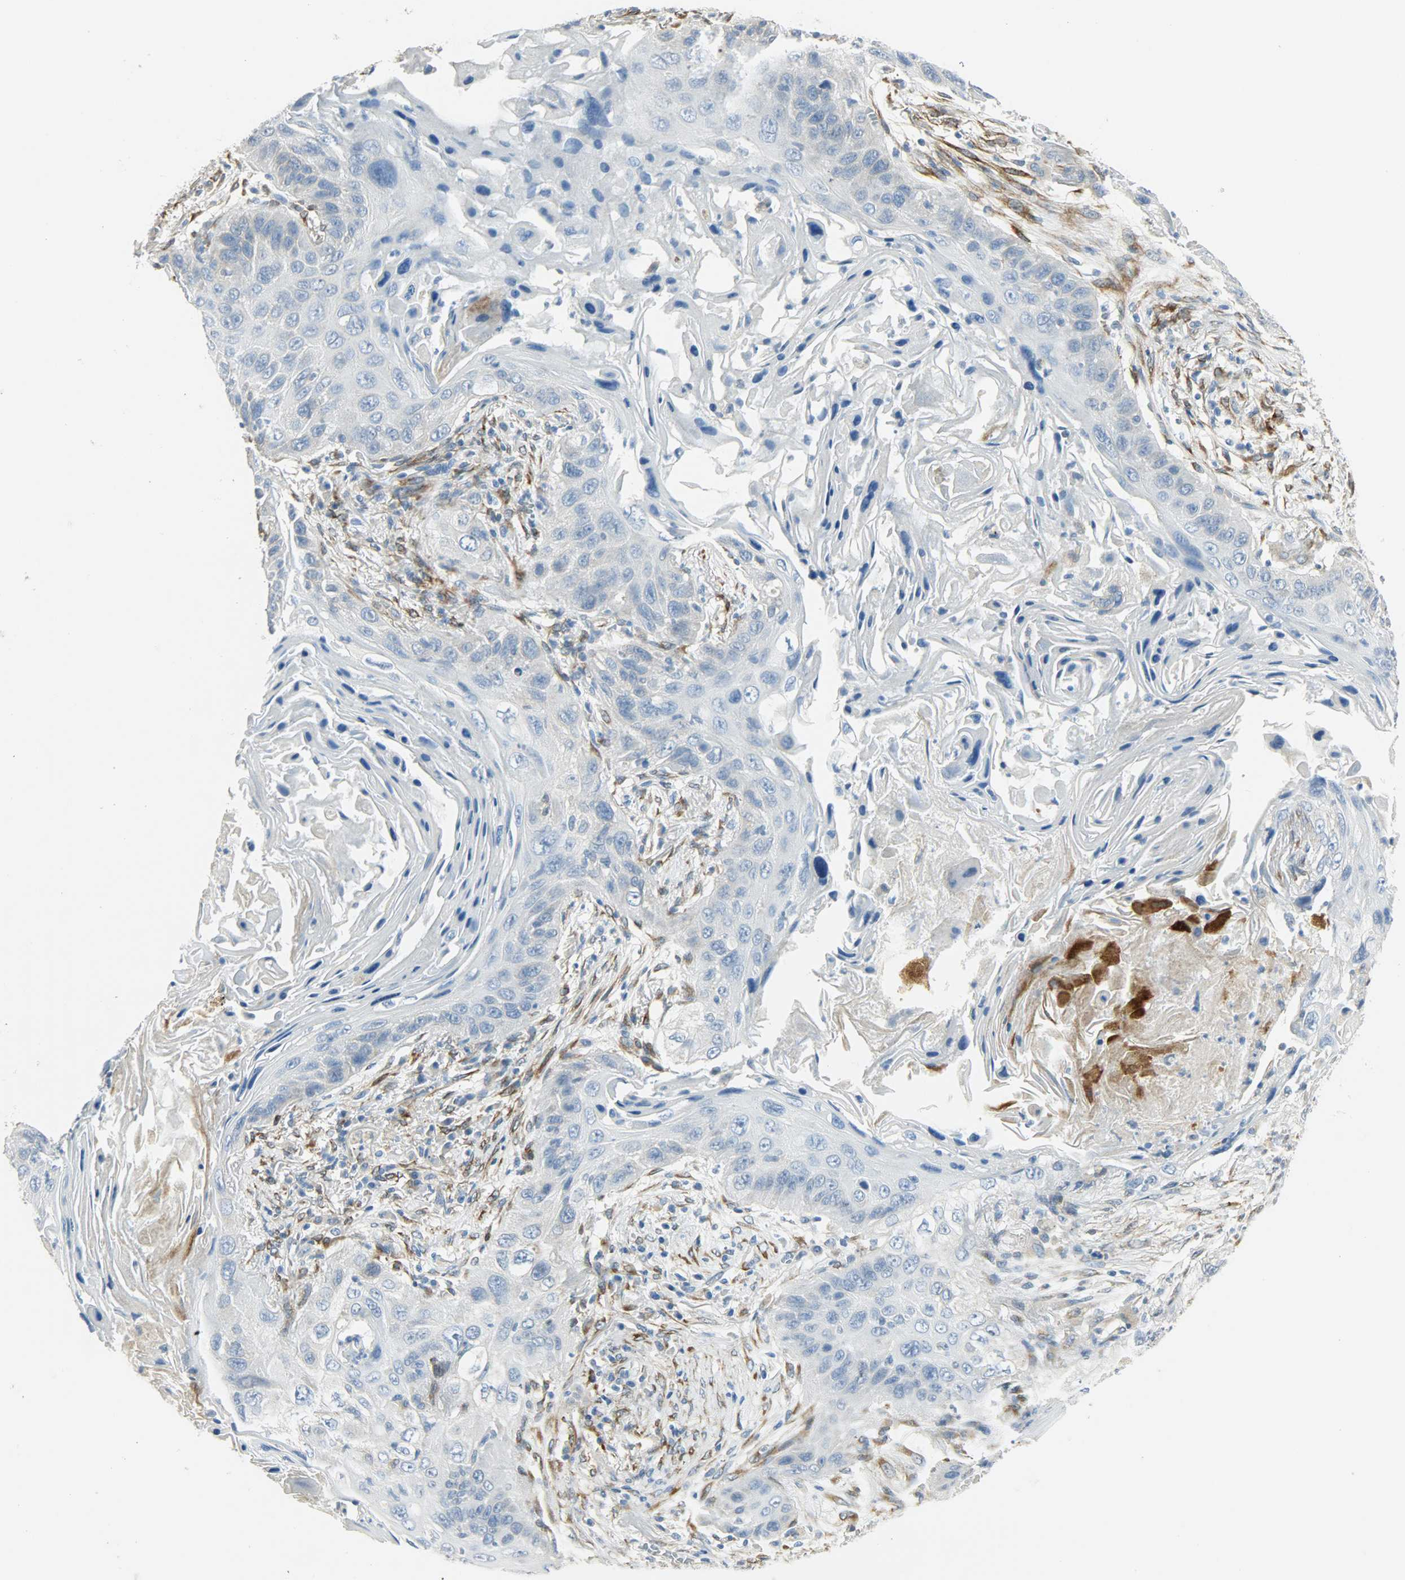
{"staining": {"intensity": "weak", "quantity": "25%-75%", "location": "cytoplasmic/membranous"}, "tissue": "lung cancer", "cell_type": "Tumor cells", "image_type": "cancer", "snomed": [{"axis": "morphology", "description": "Squamous cell carcinoma, NOS"}, {"axis": "topography", "description": "Lung"}], "caption": "This image shows immunohistochemistry staining of lung squamous cell carcinoma, with low weak cytoplasmic/membranous staining in about 25%-75% of tumor cells.", "gene": "PKD2", "patient": {"sex": "female", "age": 67}}